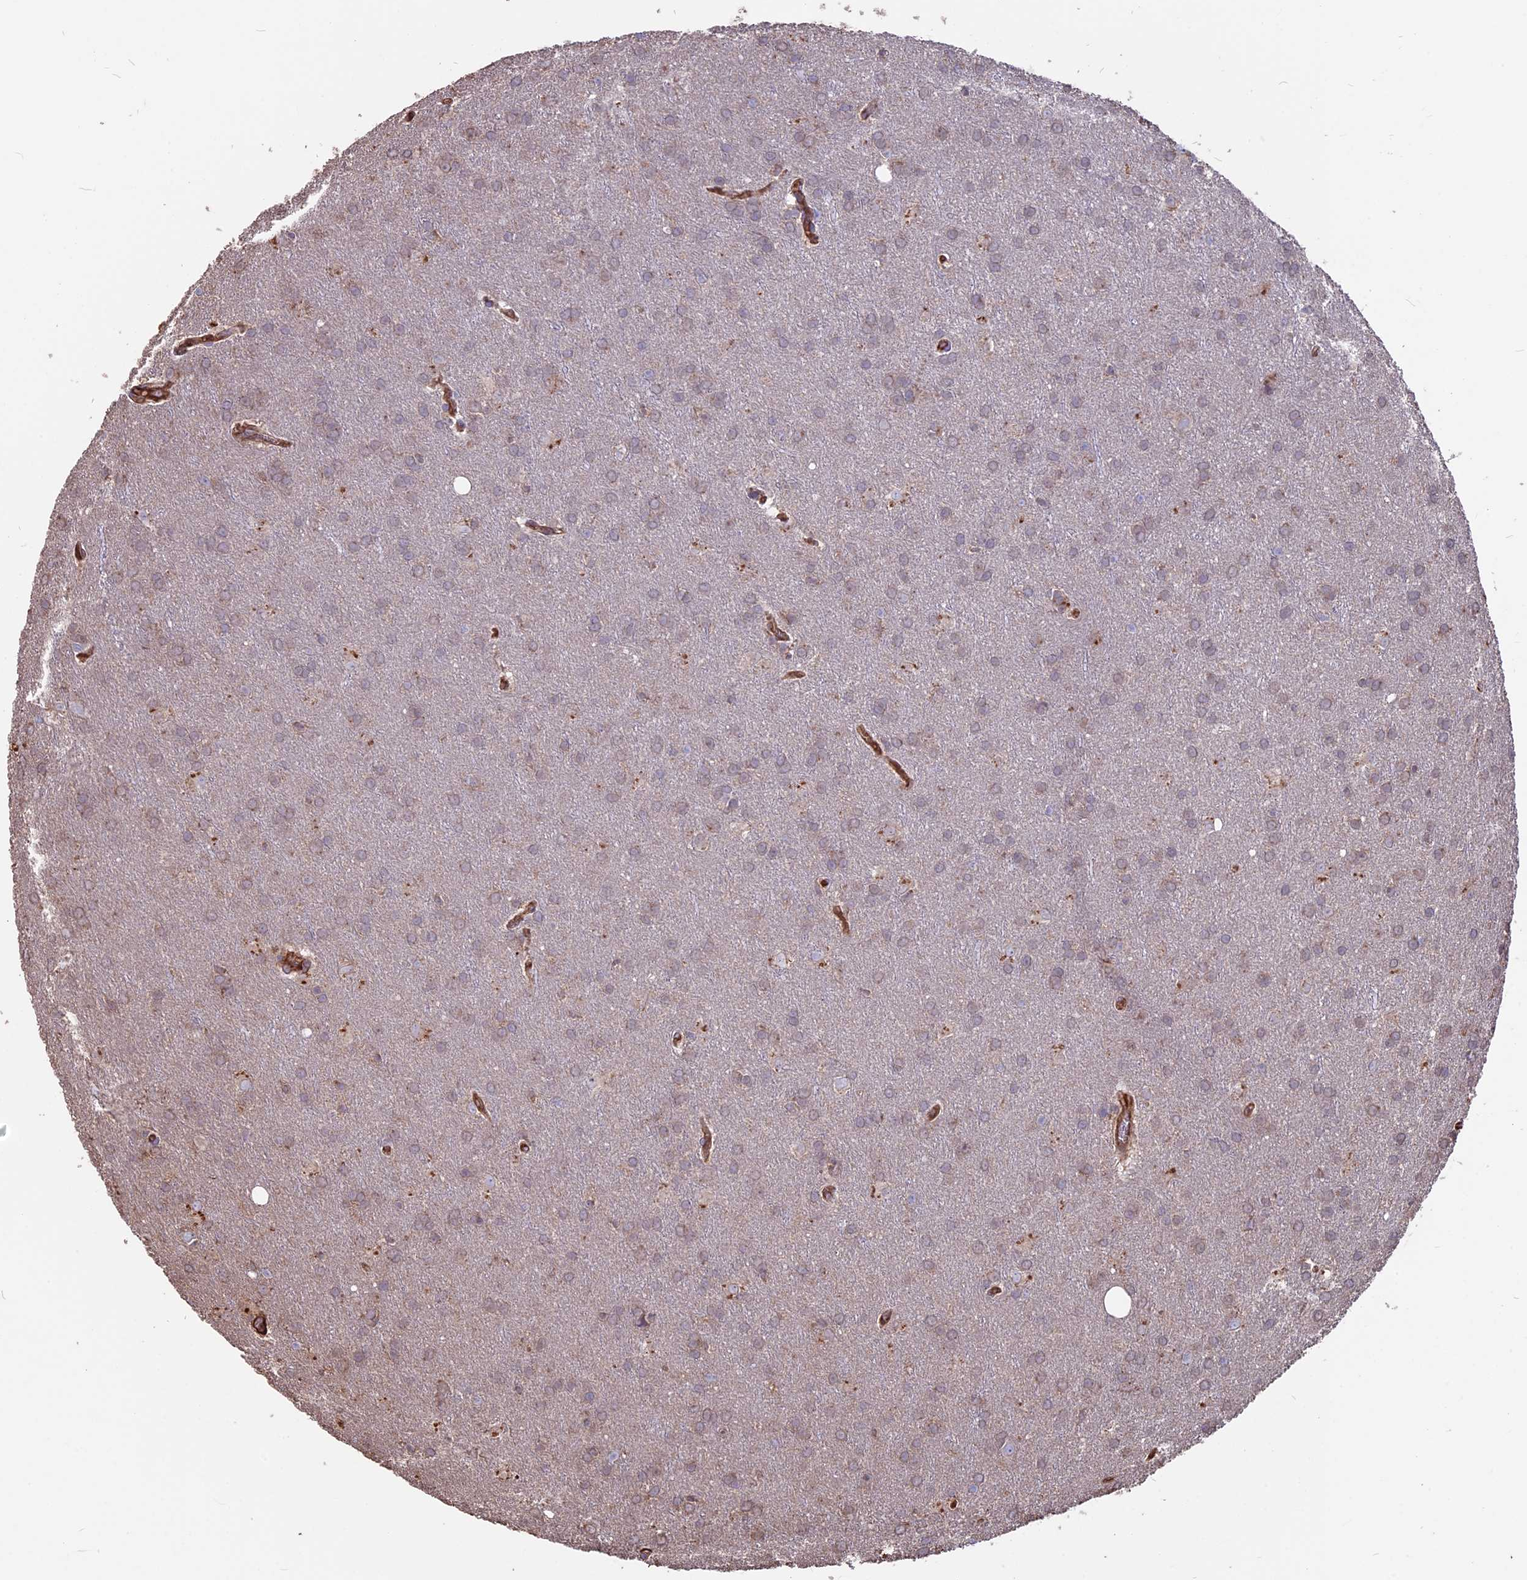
{"staining": {"intensity": "weak", "quantity": "<25%", "location": "cytoplasmic/membranous"}, "tissue": "glioma", "cell_type": "Tumor cells", "image_type": "cancer", "snomed": [{"axis": "morphology", "description": "Glioma, malignant, Low grade"}, {"axis": "topography", "description": "Brain"}], "caption": "This histopathology image is of malignant glioma (low-grade) stained with immunohistochemistry to label a protein in brown with the nuclei are counter-stained blue. There is no positivity in tumor cells.", "gene": "SEH1L", "patient": {"sex": "female", "age": 32}}